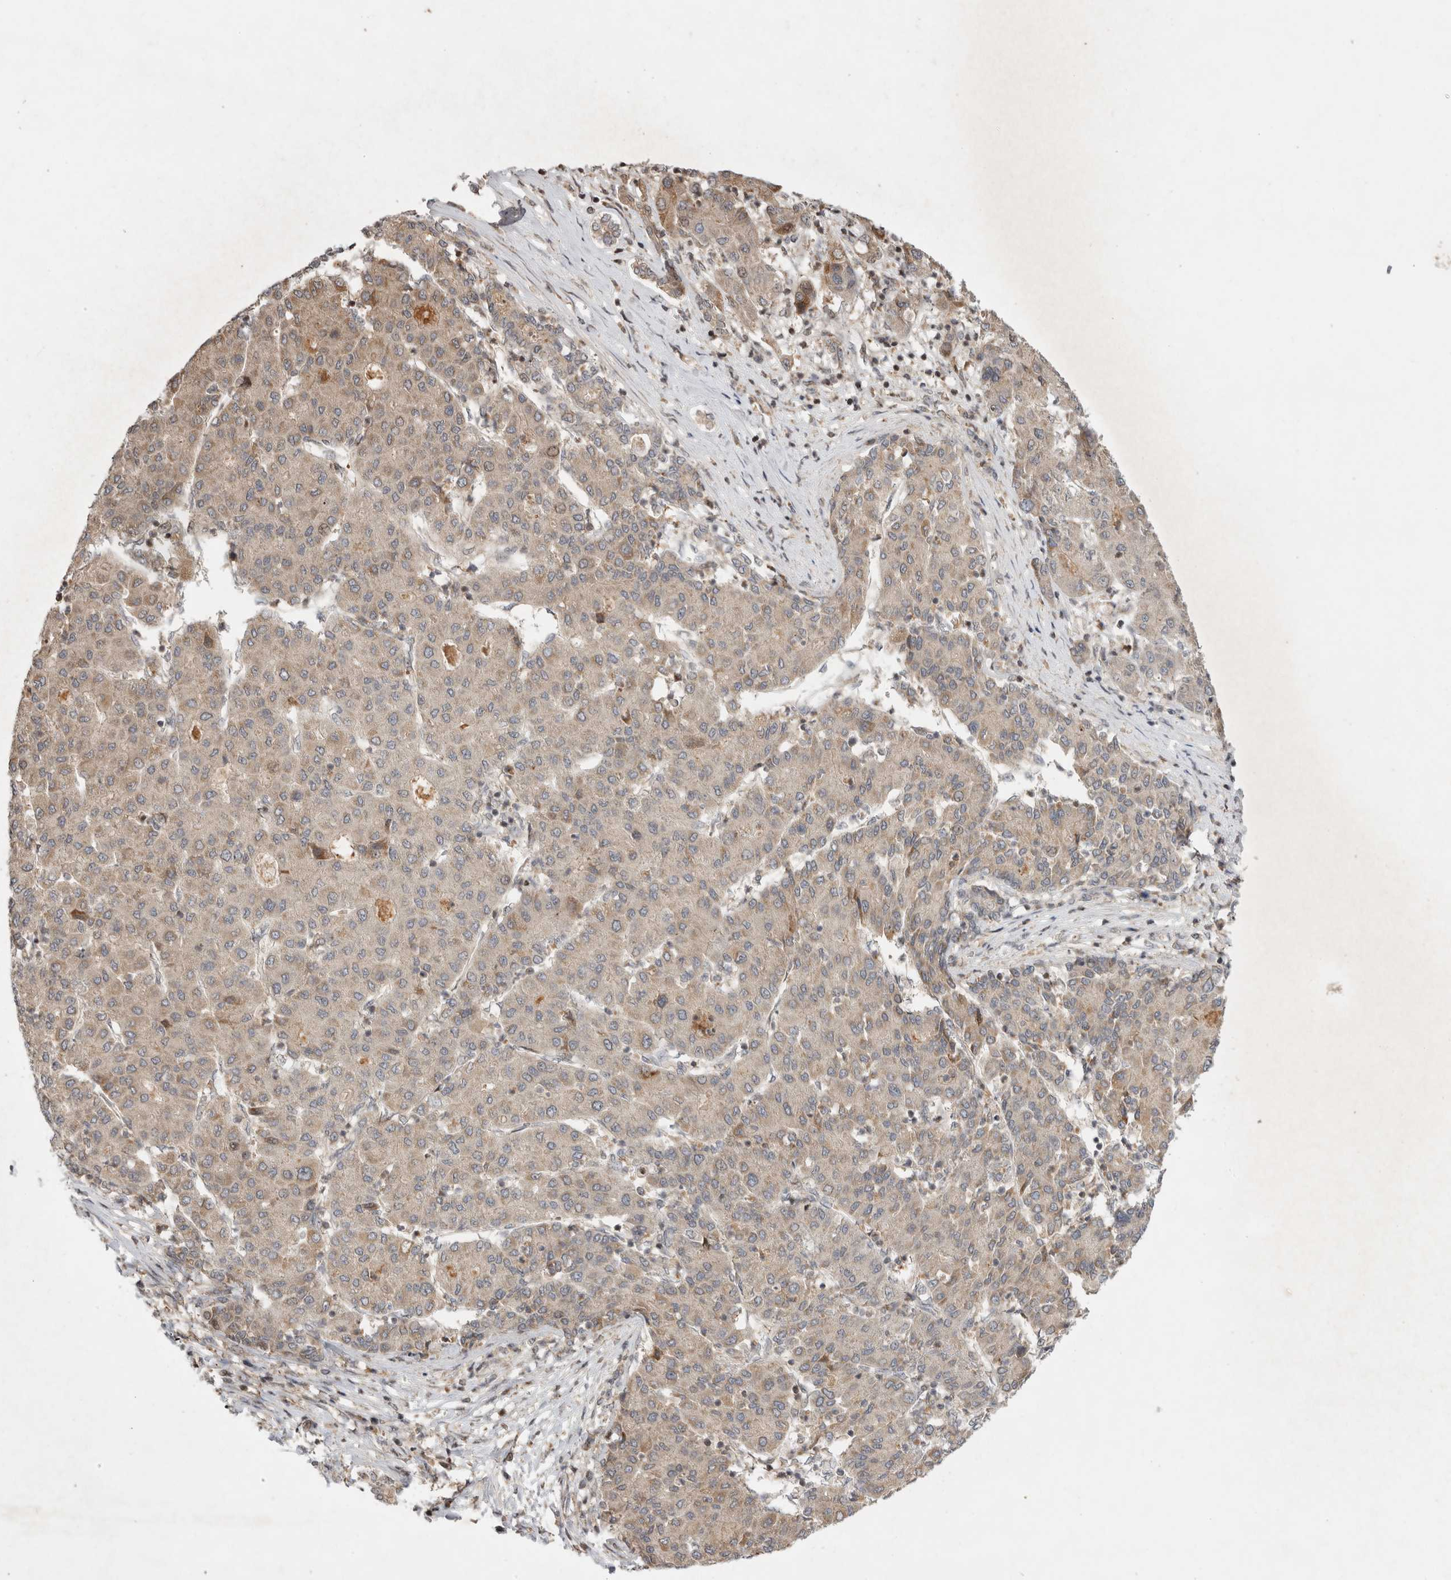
{"staining": {"intensity": "weak", "quantity": ">75%", "location": "cytoplasmic/membranous"}, "tissue": "liver cancer", "cell_type": "Tumor cells", "image_type": "cancer", "snomed": [{"axis": "morphology", "description": "Carcinoma, Hepatocellular, NOS"}, {"axis": "topography", "description": "Liver"}], "caption": "Immunohistochemical staining of human liver hepatocellular carcinoma shows weak cytoplasmic/membranous protein positivity in approximately >75% of tumor cells.", "gene": "EIF2AK1", "patient": {"sex": "male", "age": 65}}